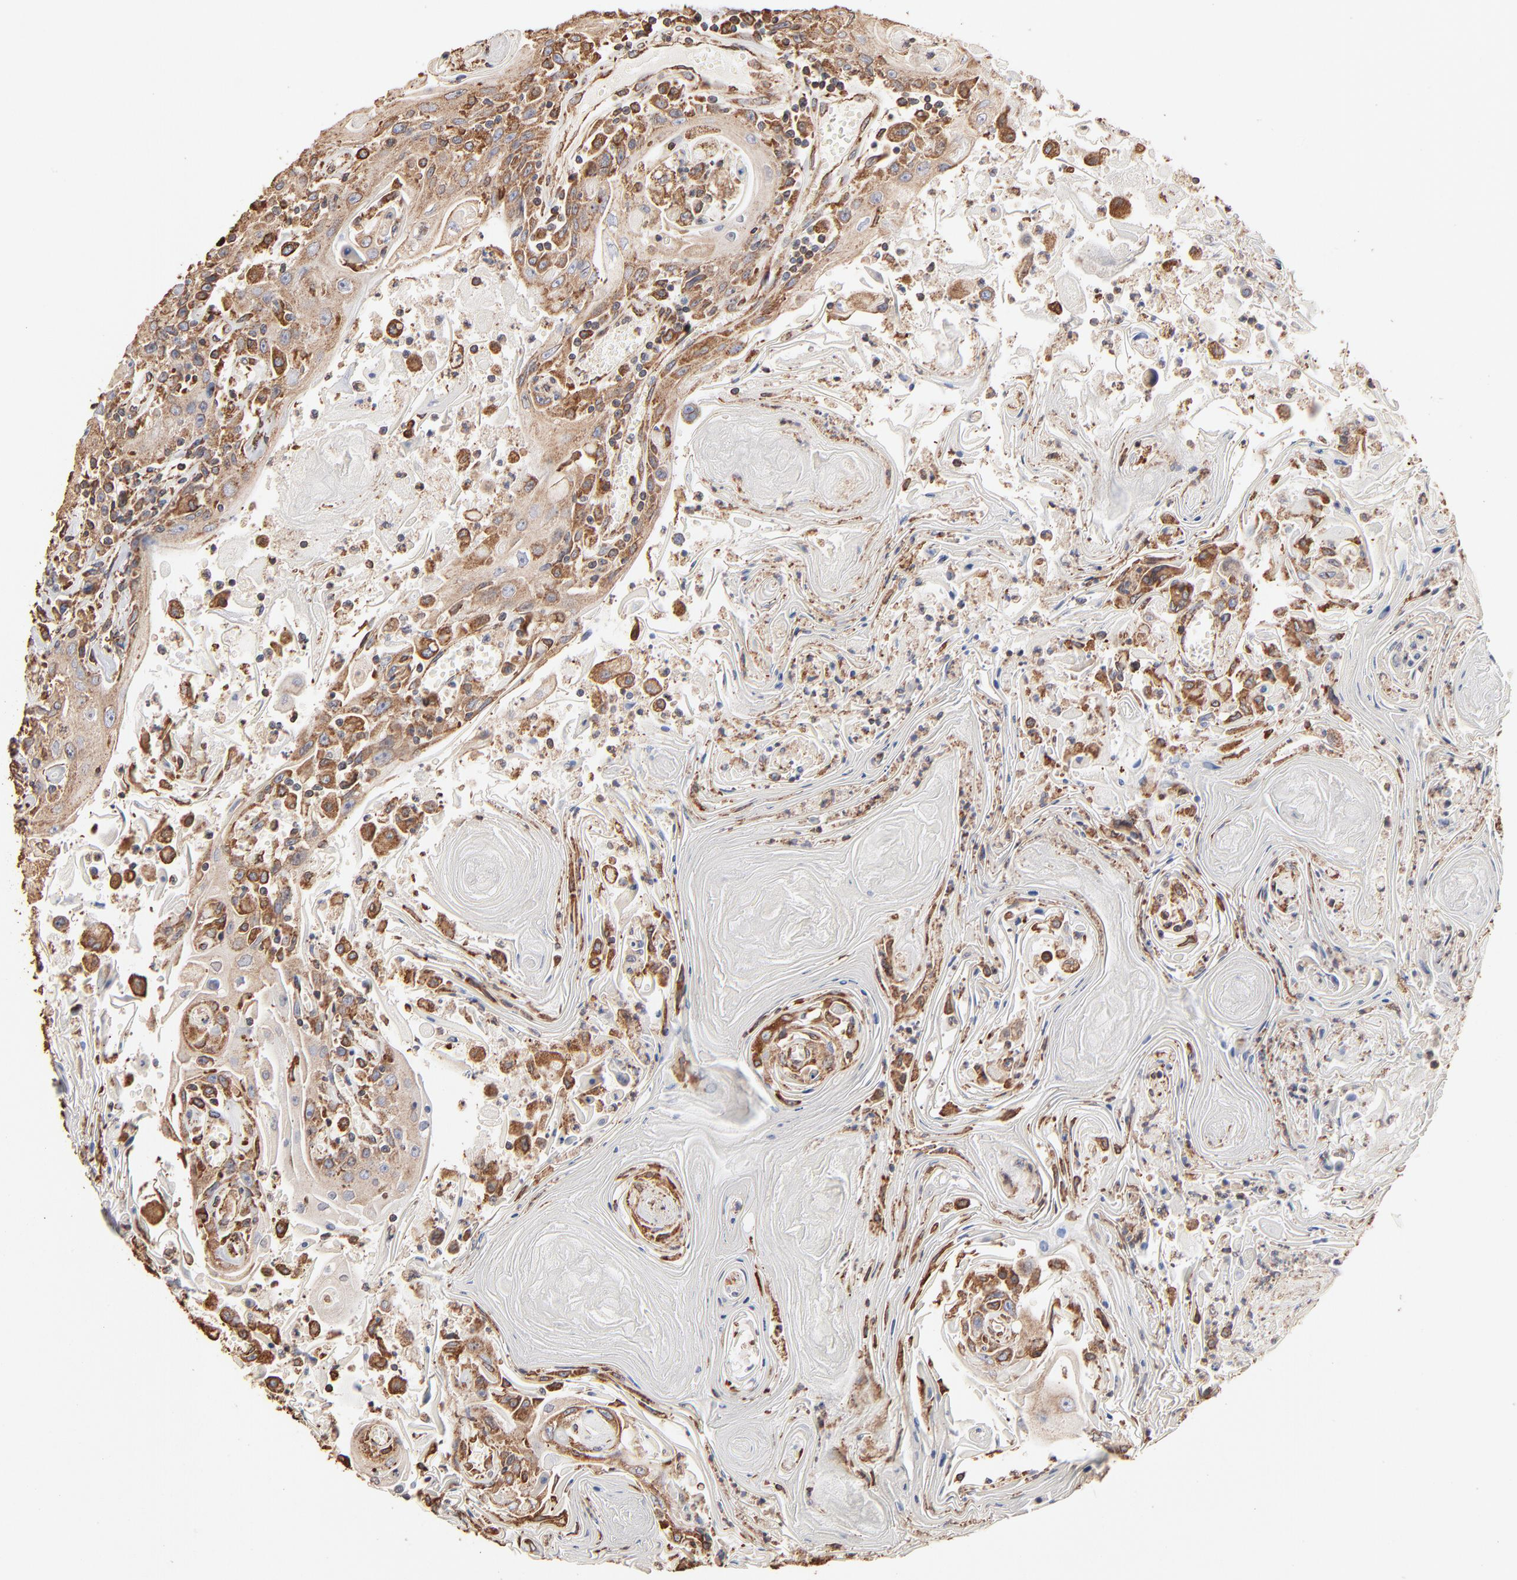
{"staining": {"intensity": "weak", "quantity": "25%-75%", "location": "cytoplasmic/membranous"}, "tissue": "head and neck cancer", "cell_type": "Tumor cells", "image_type": "cancer", "snomed": [{"axis": "morphology", "description": "Squamous cell carcinoma, NOS"}, {"axis": "topography", "description": "Oral tissue"}, {"axis": "topography", "description": "Head-Neck"}], "caption": "Weak cytoplasmic/membranous positivity is identified in about 25%-75% of tumor cells in head and neck cancer (squamous cell carcinoma).", "gene": "PDIA3", "patient": {"sex": "female", "age": 76}}